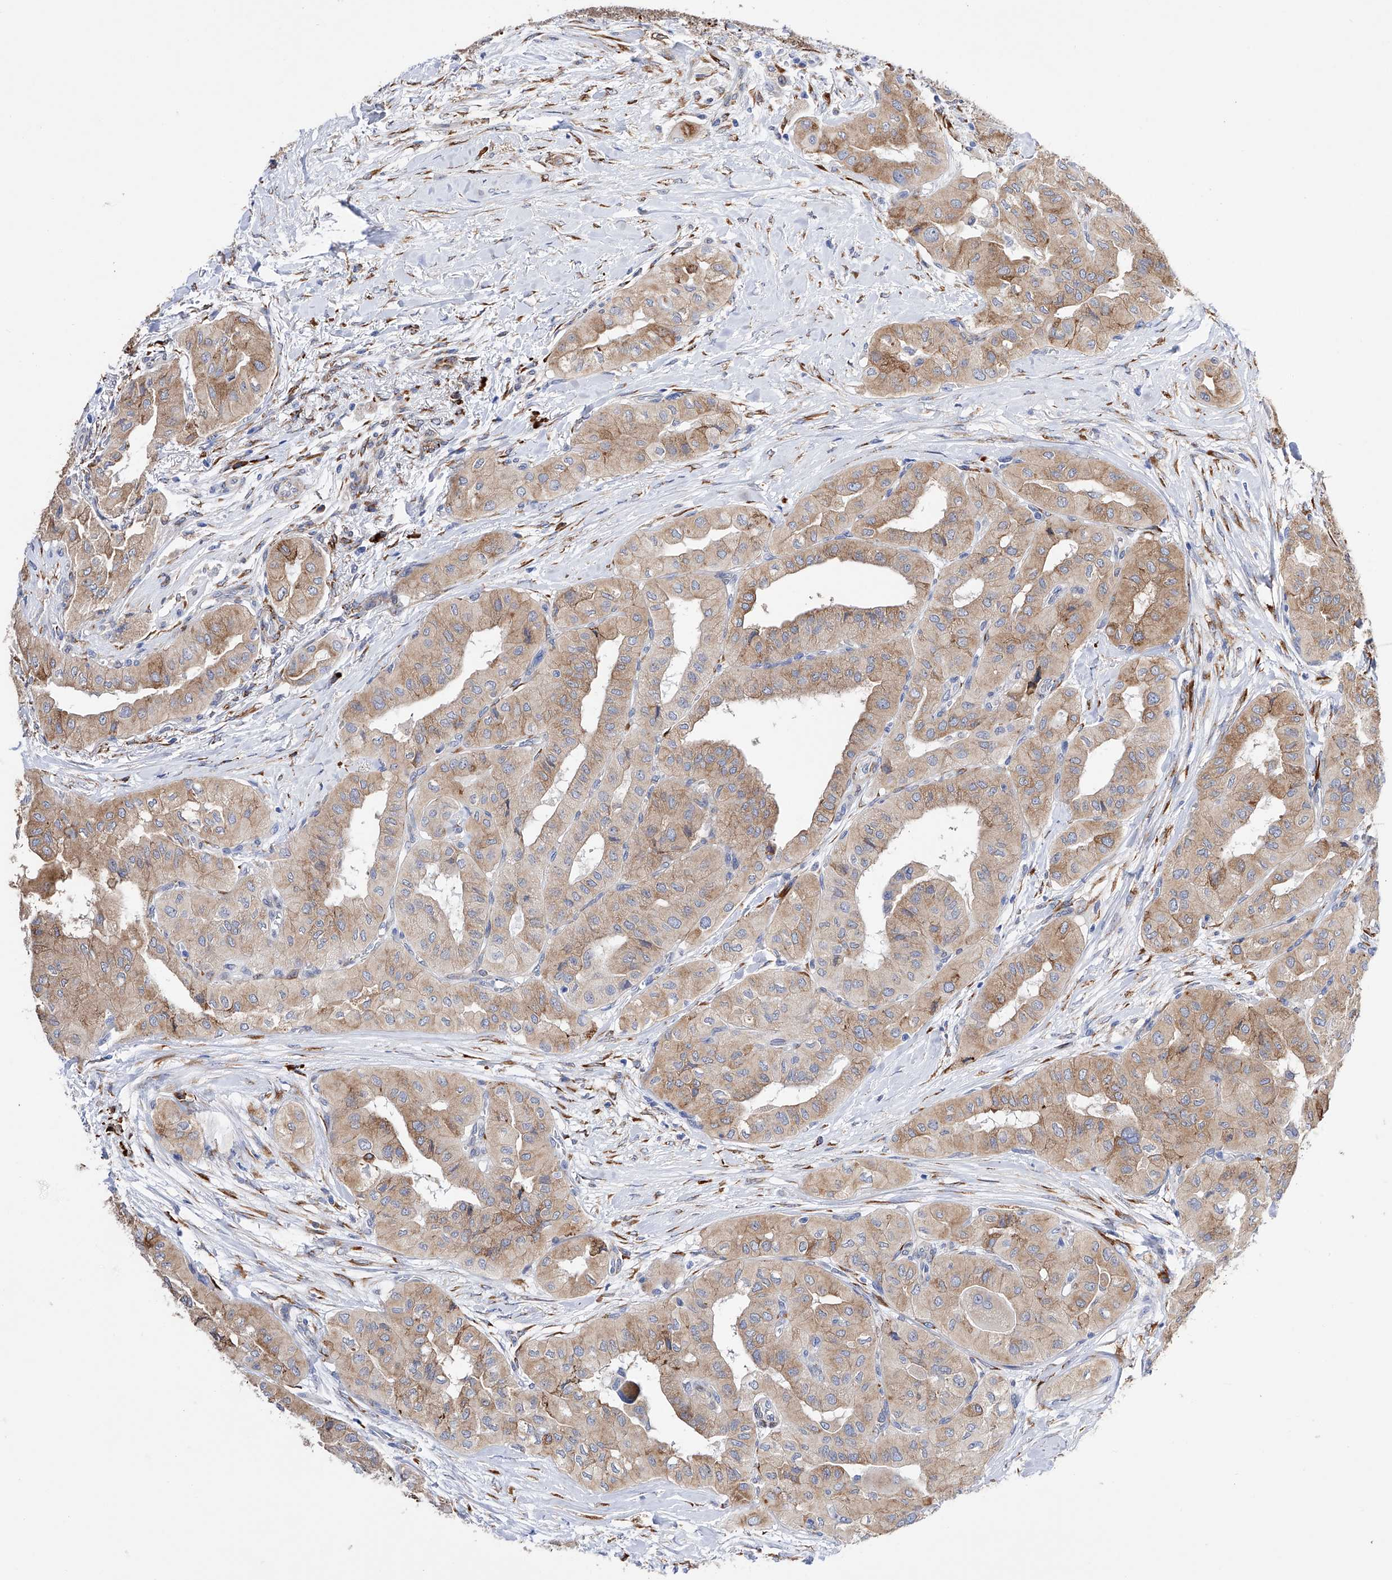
{"staining": {"intensity": "moderate", "quantity": ">75%", "location": "cytoplasmic/membranous"}, "tissue": "thyroid cancer", "cell_type": "Tumor cells", "image_type": "cancer", "snomed": [{"axis": "morphology", "description": "Papillary adenocarcinoma, NOS"}, {"axis": "topography", "description": "Thyroid gland"}], "caption": "Thyroid cancer tissue displays moderate cytoplasmic/membranous positivity in about >75% of tumor cells (Stains: DAB (3,3'-diaminobenzidine) in brown, nuclei in blue, Microscopy: brightfield microscopy at high magnification).", "gene": "PDIA5", "patient": {"sex": "female", "age": 59}}